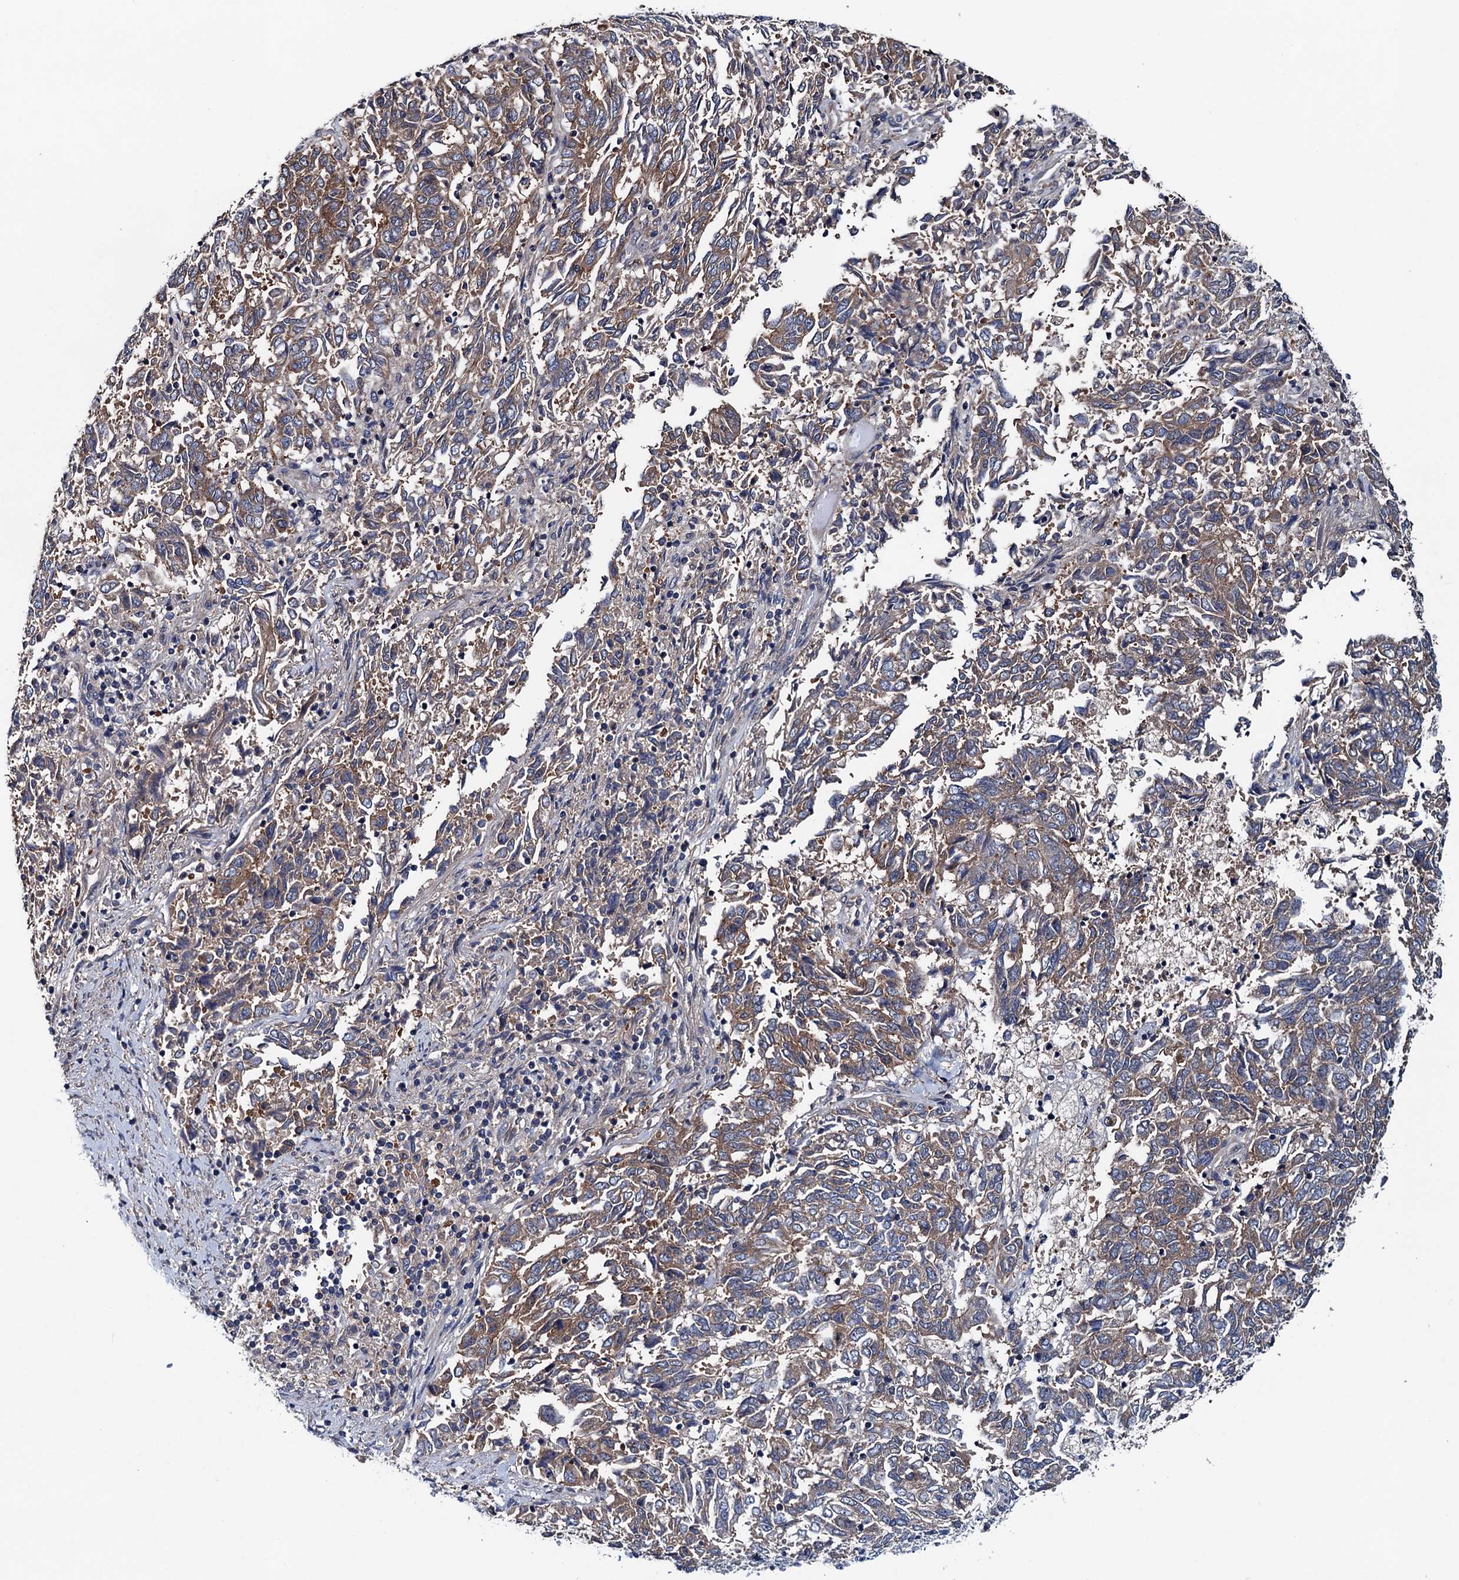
{"staining": {"intensity": "moderate", "quantity": ">75%", "location": "cytoplasmic/membranous"}, "tissue": "endometrial cancer", "cell_type": "Tumor cells", "image_type": "cancer", "snomed": [{"axis": "morphology", "description": "Adenocarcinoma, NOS"}, {"axis": "topography", "description": "Endometrium"}], "caption": "Immunohistochemistry photomicrograph of neoplastic tissue: endometrial cancer (adenocarcinoma) stained using IHC reveals medium levels of moderate protein expression localized specifically in the cytoplasmic/membranous of tumor cells, appearing as a cytoplasmic/membranous brown color.", "gene": "BLTP3B", "patient": {"sex": "female", "age": 80}}